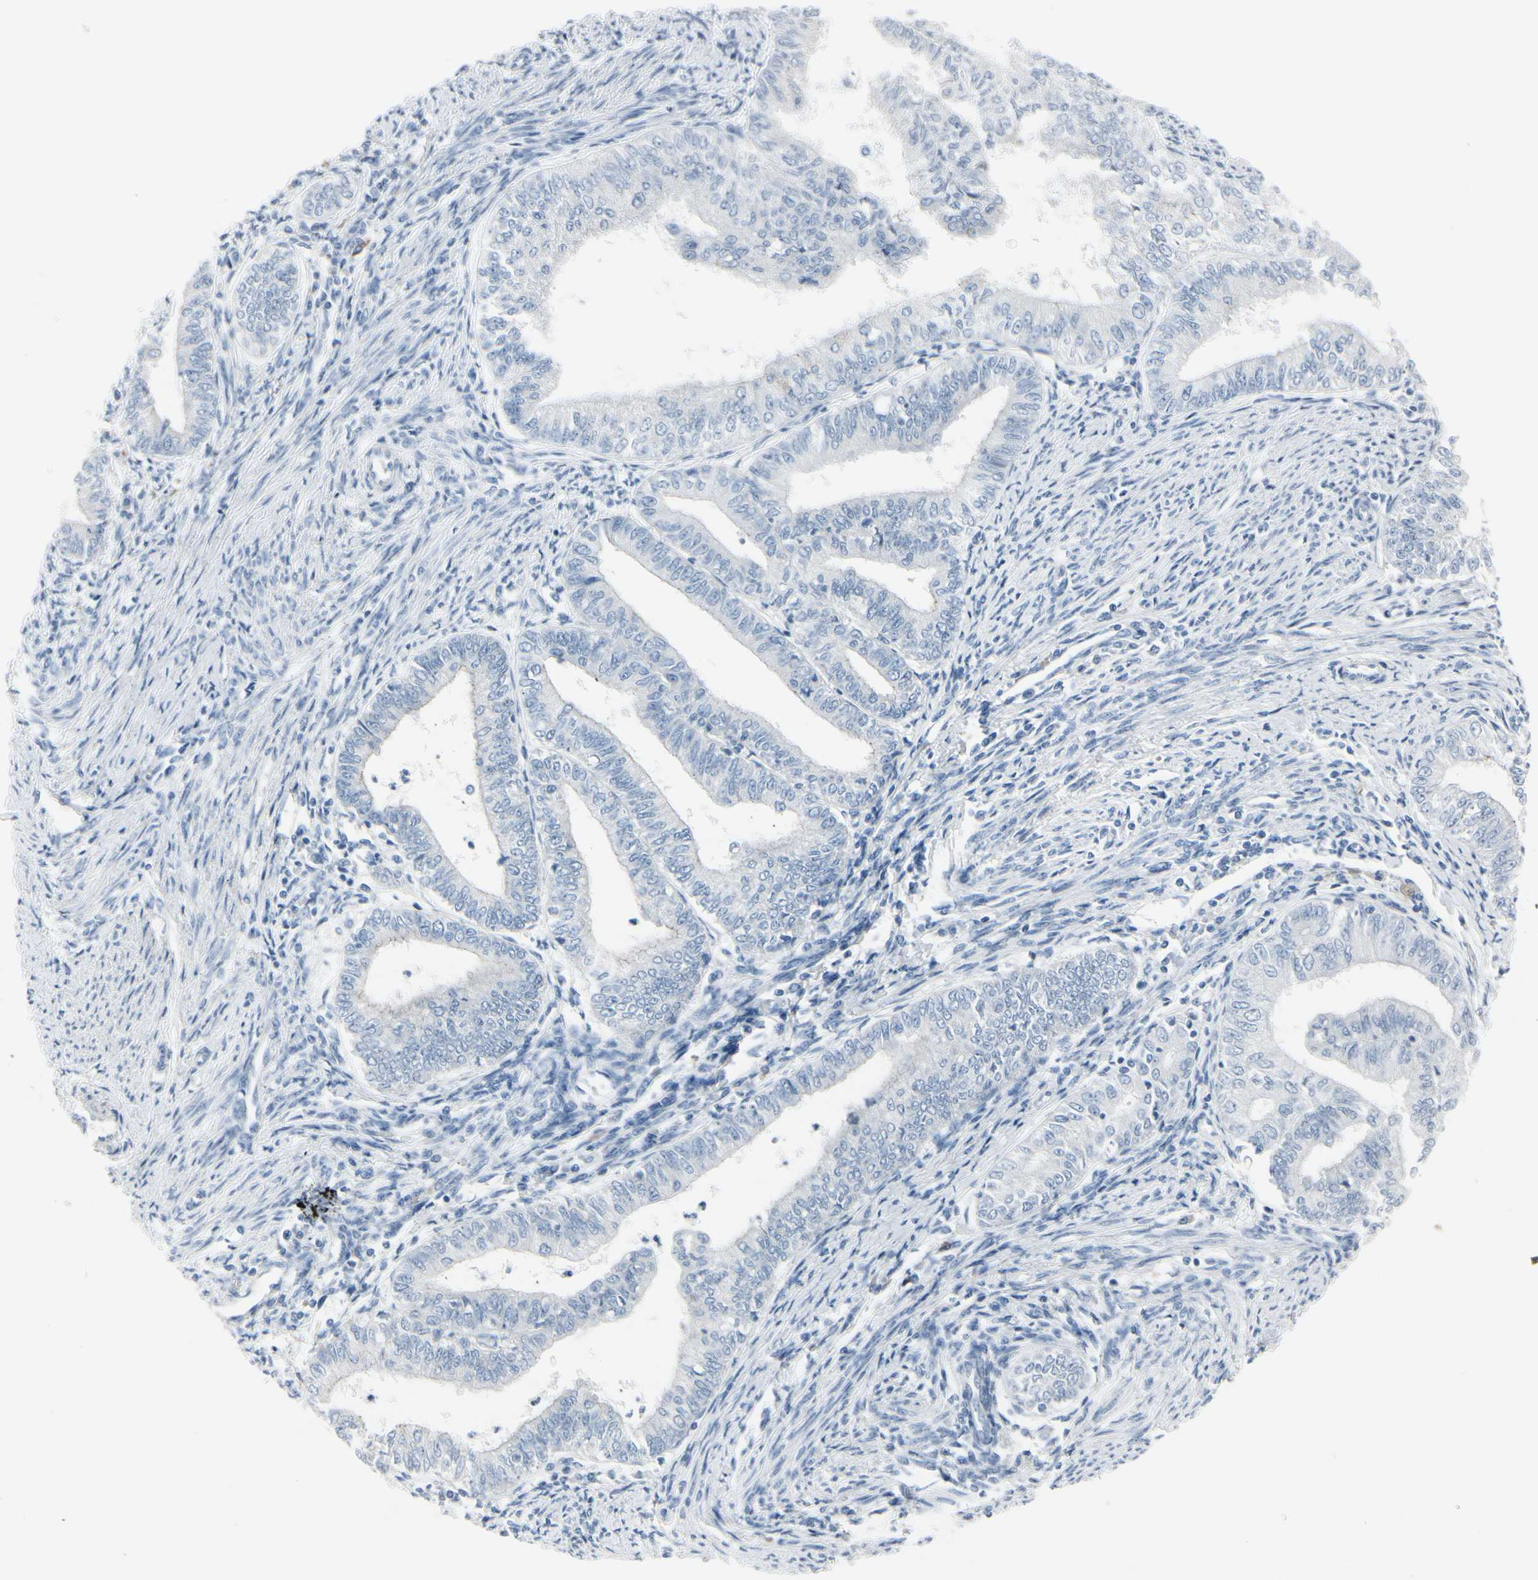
{"staining": {"intensity": "negative", "quantity": "none", "location": "none"}, "tissue": "endometrial cancer", "cell_type": "Tumor cells", "image_type": "cancer", "snomed": [{"axis": "morphology", "description": "Adenocarcinoma, NOS"}, {"axis": "topography", "description": "Endometrium"}], "caption": "Protein analysis of adenocarcinoma (endometrial) reveals no significant positivity in tumor cells.", "gene": "CDHR5", "patient": {"sex": "female", "age": 66}}